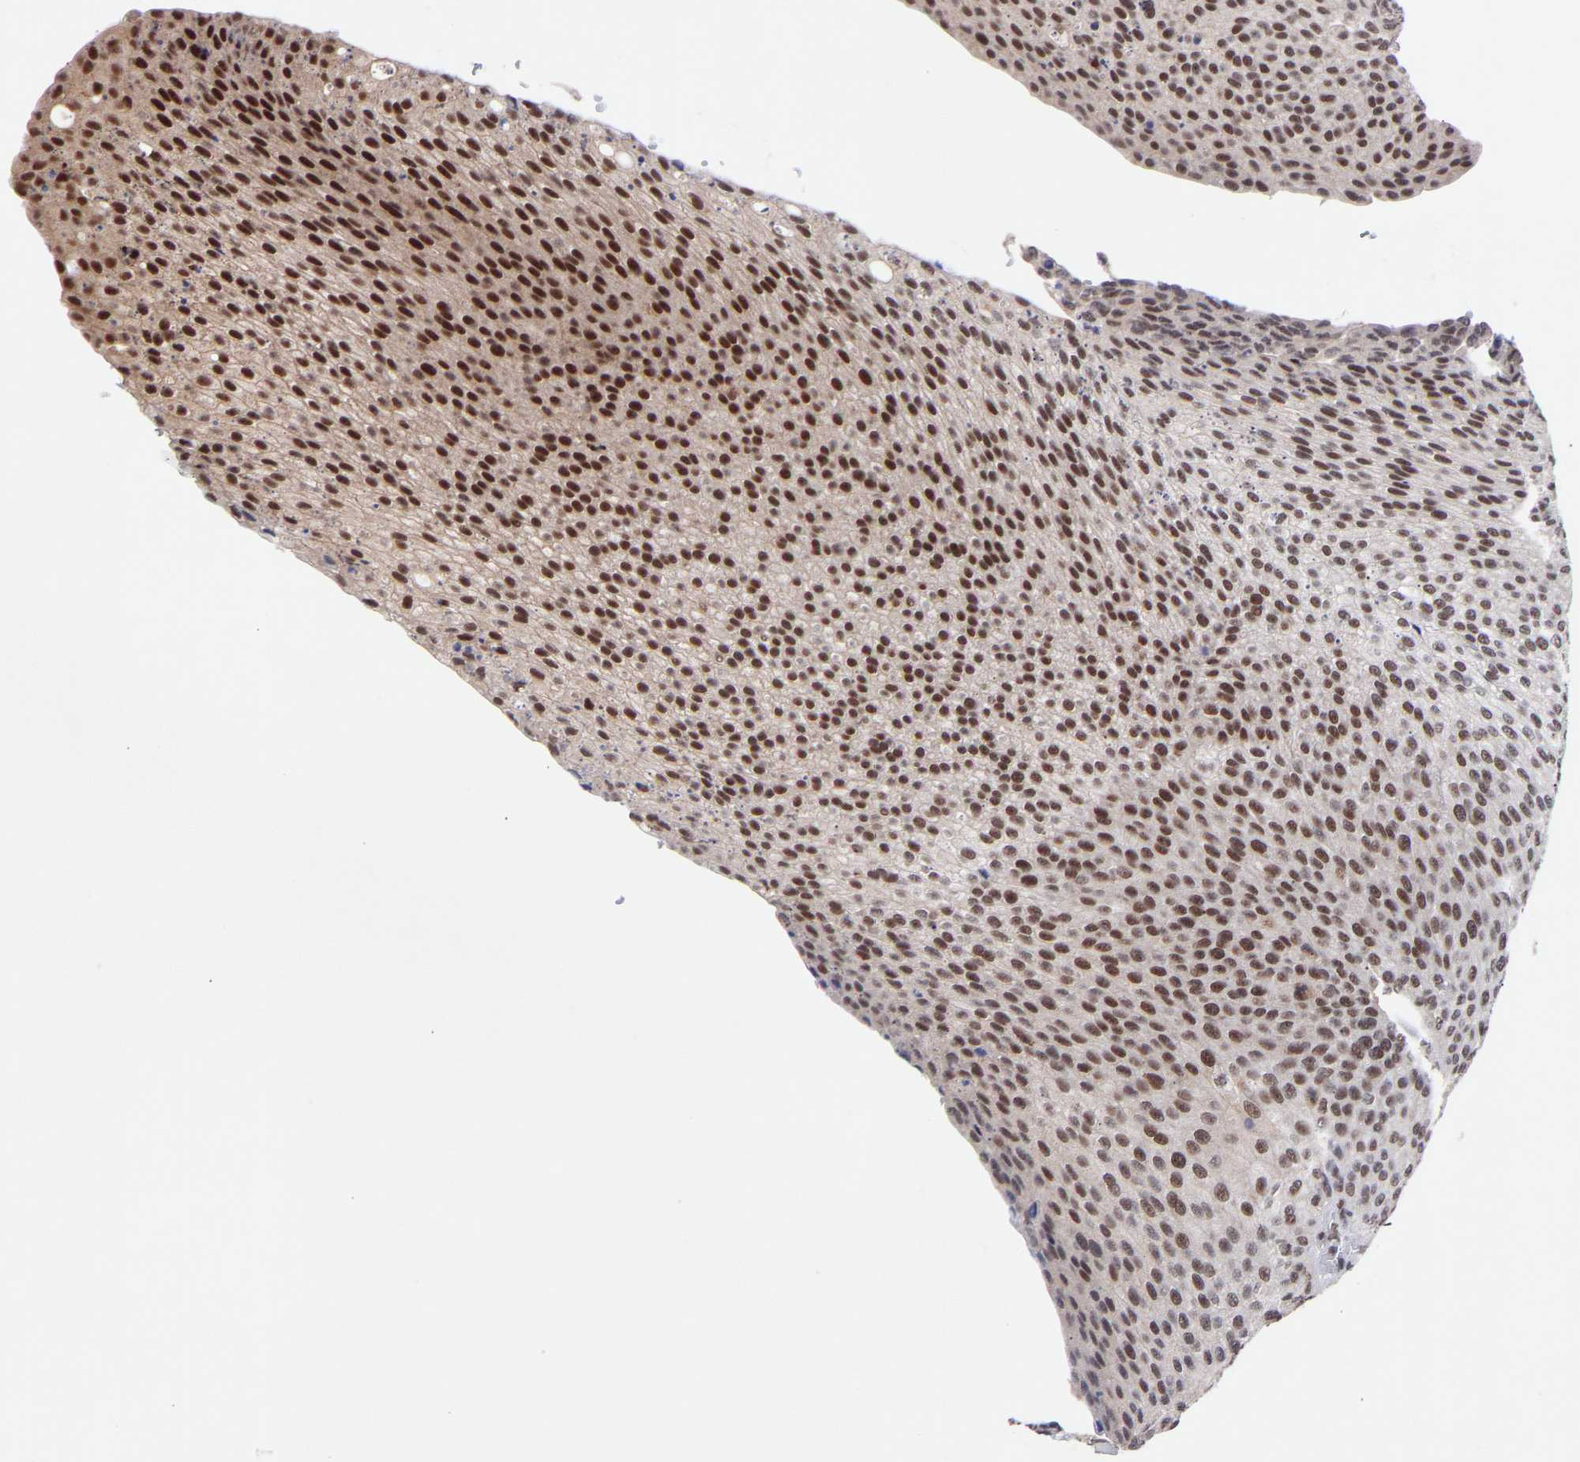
{"staining": {"intensity": "strong", "quantity": "25%-75%", "location": "nuclear"}, "tissue": "urothelial cancer", "cell_type": "Tumor cells", "image_type": "cancer", "snomed": [{"axis": "morphology", "description": "Urothelial carcinoma, Low grade"}, {"axis": "topography", "description": "Smooth muscle"}, {"axis": "topography", "description": "Urinary bladder"}], "caption": "Human low-grade urothelial carcinoma stained for a protein (brown) displays strong nuclear positive positivity in about 25%-75% of tumor cells.", "gene": "RBM15", "patient": {"sex": "male", "age": 60}}